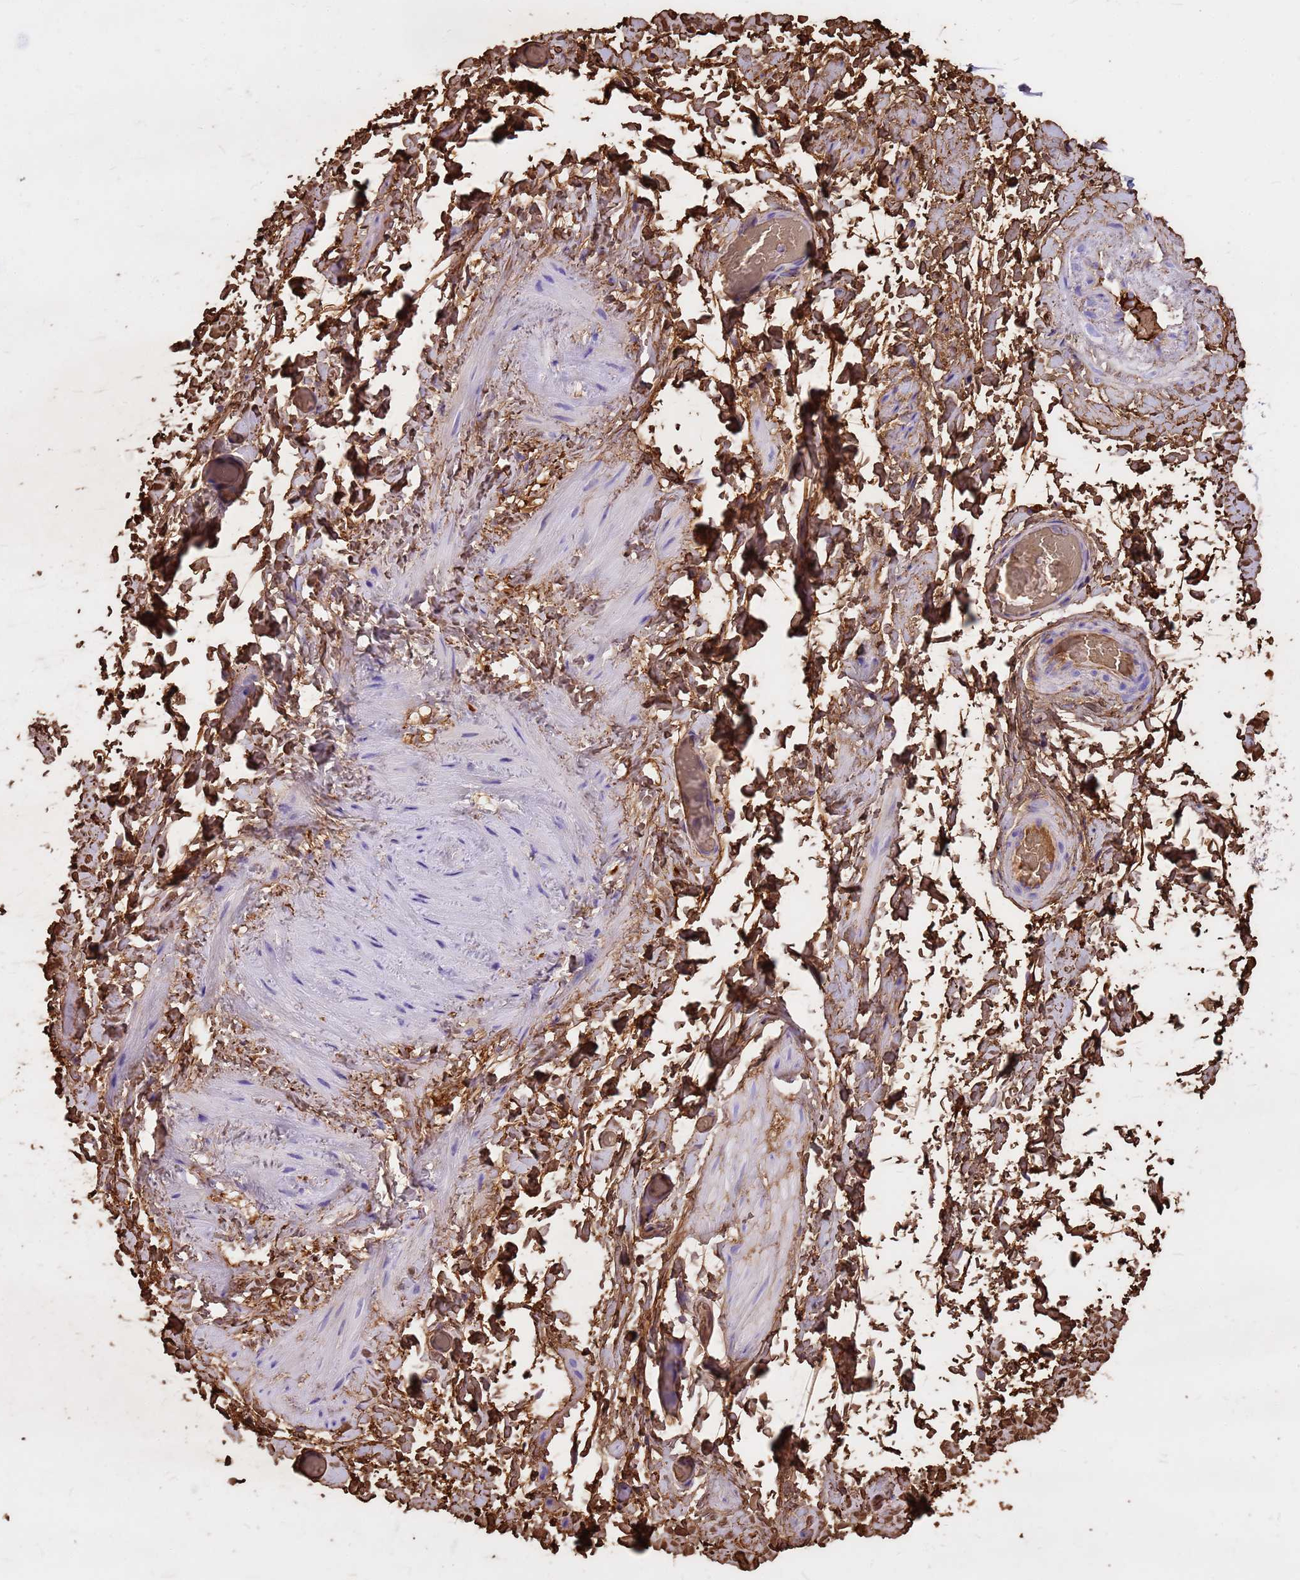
{"staining": {"intensity": "strong", "quantity": "25%-75%", "location": "cytoplasmic/membranous"}, "tissue": "adipose tissue", "cell_type": "Adipocytes", "image_type": "normal", "snomed": [{"axis": "morphology", "description": "Normal tissue, NOS"}, {"axis": "topography", "description": "Soft tissue"}, {"axis": "topography", "description": "Vascular tissue"}], "caption": "Adipose tissue stained with DAB immunohistochemistry reveals high levels of strong cytoplasmic/membranous expression in about 25%-75% of adipocytes. Nuclei are stained in blue.", "gene": "HBA1", "patient": {"sex": "male", "age": 41}}